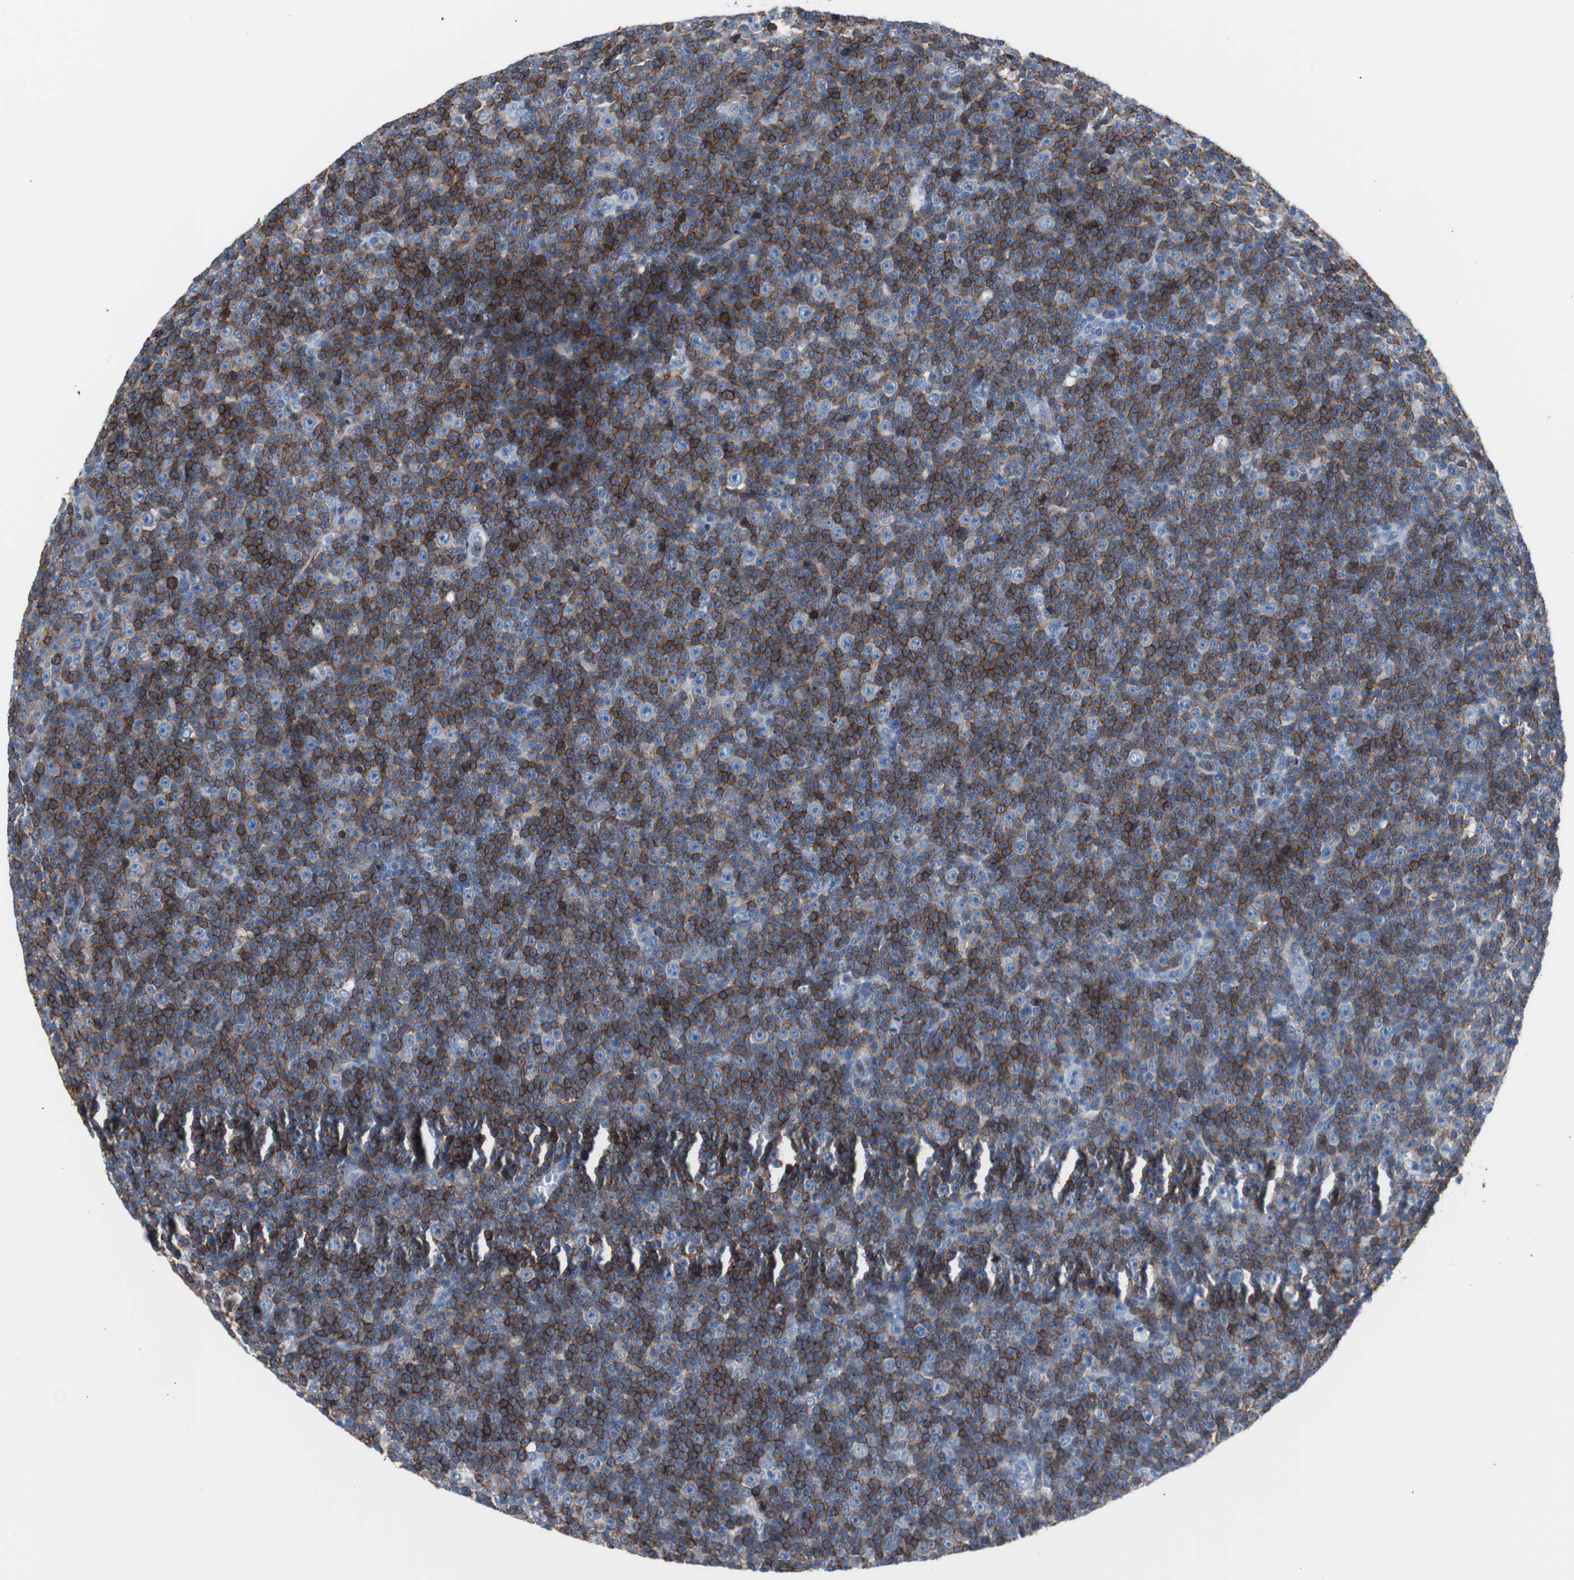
{"staining": {"intensity": "strong", "quantity": ">75%", "location": "cytoplasmic/membranous"}, "tissue": "lymphoma", "cell_type": "Tumor cells", "image_type": "cancer", "snomed": [{"axis": "morphology", "description": "Malignant lymphoma, non-Hodgkin's type, Low grade"}, {"axis": "topography", "description": "Lymph node"}], "caption": "Human lymphoma stained for a protein (brown) reveals strong cytoplasmic/membranous positive staining in approximately >75% of tumor cells.", "gene": "FCGR2B", "patient": {"sex": "female", "age": 67}}